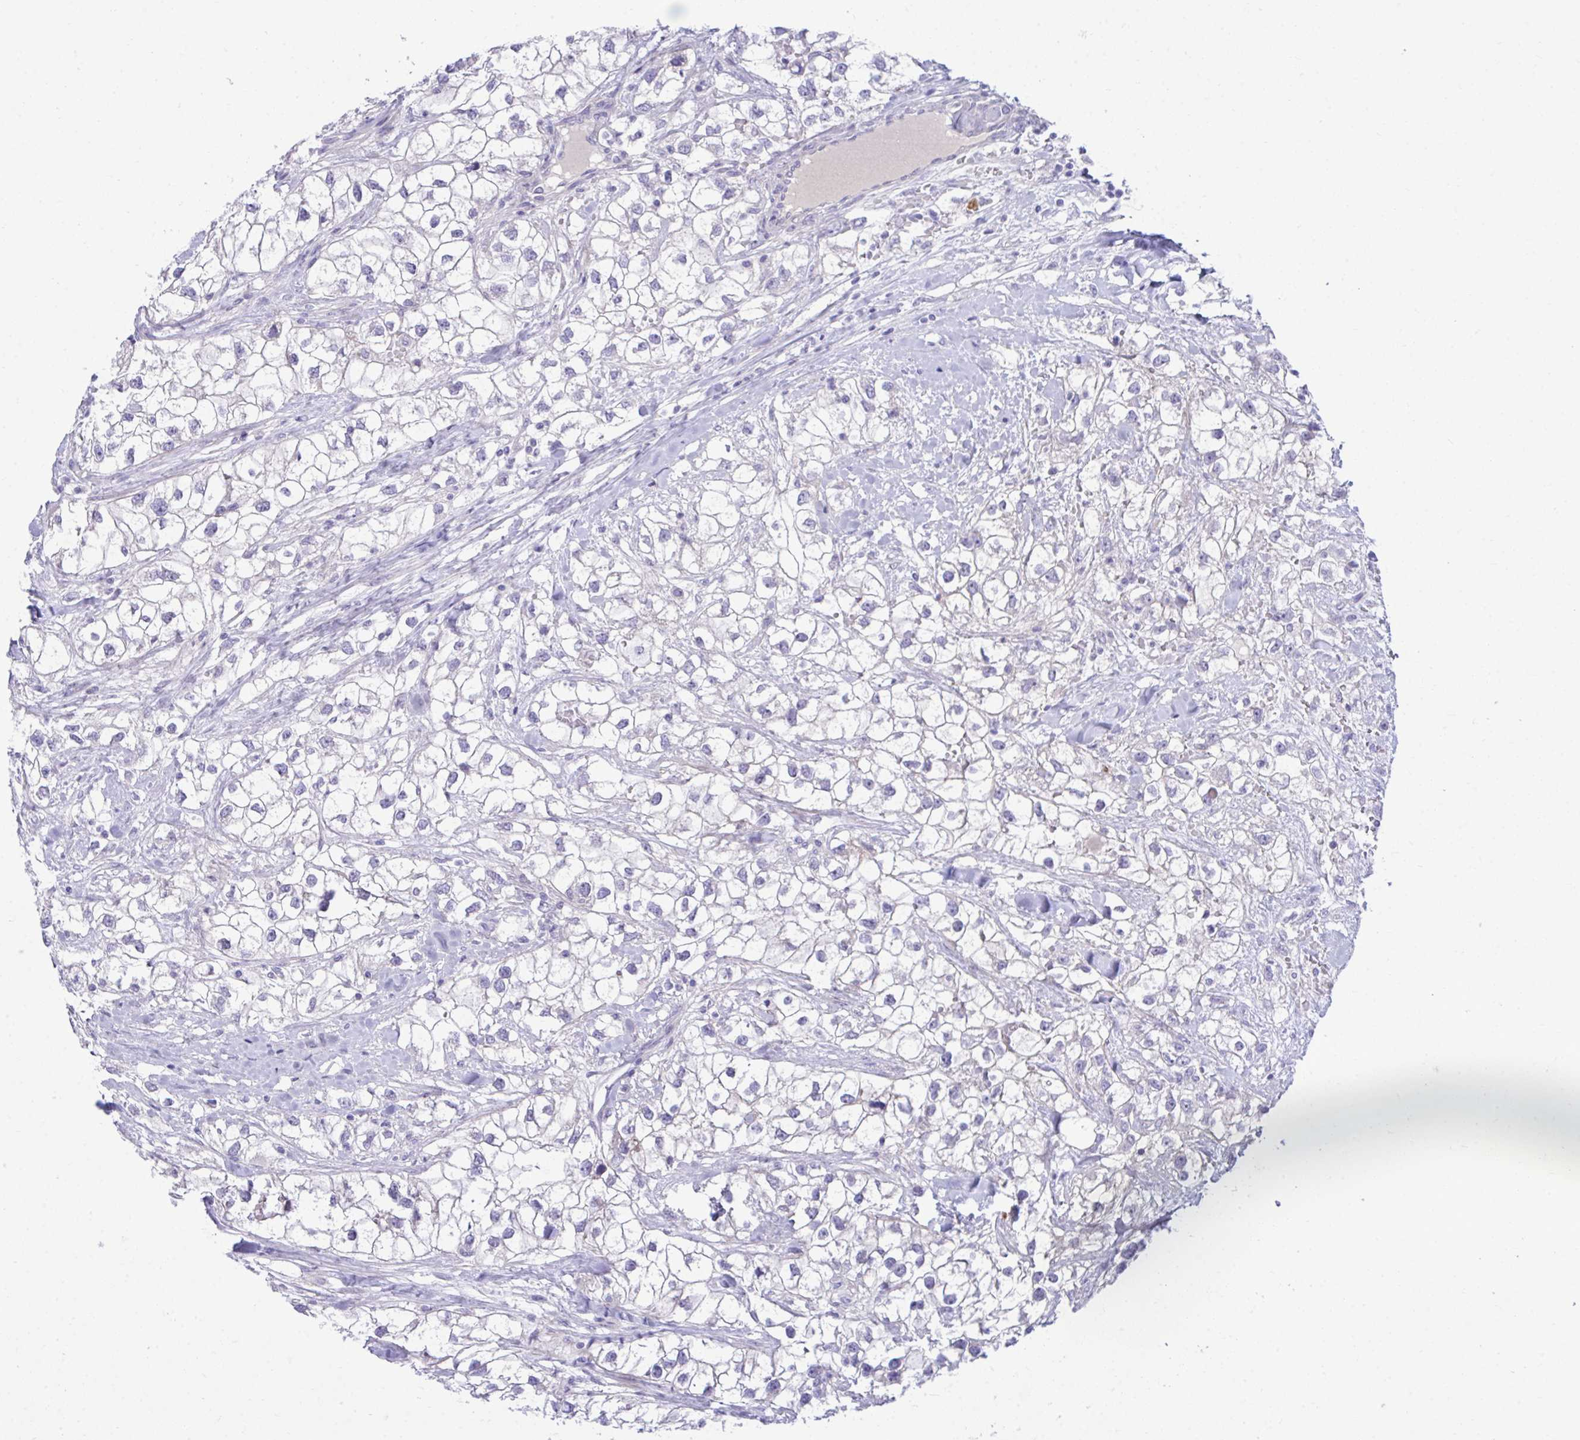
{"staining": {"intensity": "negative", "quantity": "none", "location": "none"}, "tissue": "renal cancer", "cell_type": "Tumor cells", "image_type": "cancer", "snomed": [{"axis": "morphology", "description": "Adenocarcinoma, NOS"}, {"axis": "topography", "description": "Kidney"}], "caption": "An immunohistochemistry micrograph of renal adenocarcinoma is shown. There is no staining in tumor cells of renal adenocarcinoma. (DAB (3,3'-diaminobenzidine) immunohistochemistry (IHC) visualized using brightfield microscopy, high magnification).", "gene": "MED9", "patient": {"sex": "male", "age": 59}}